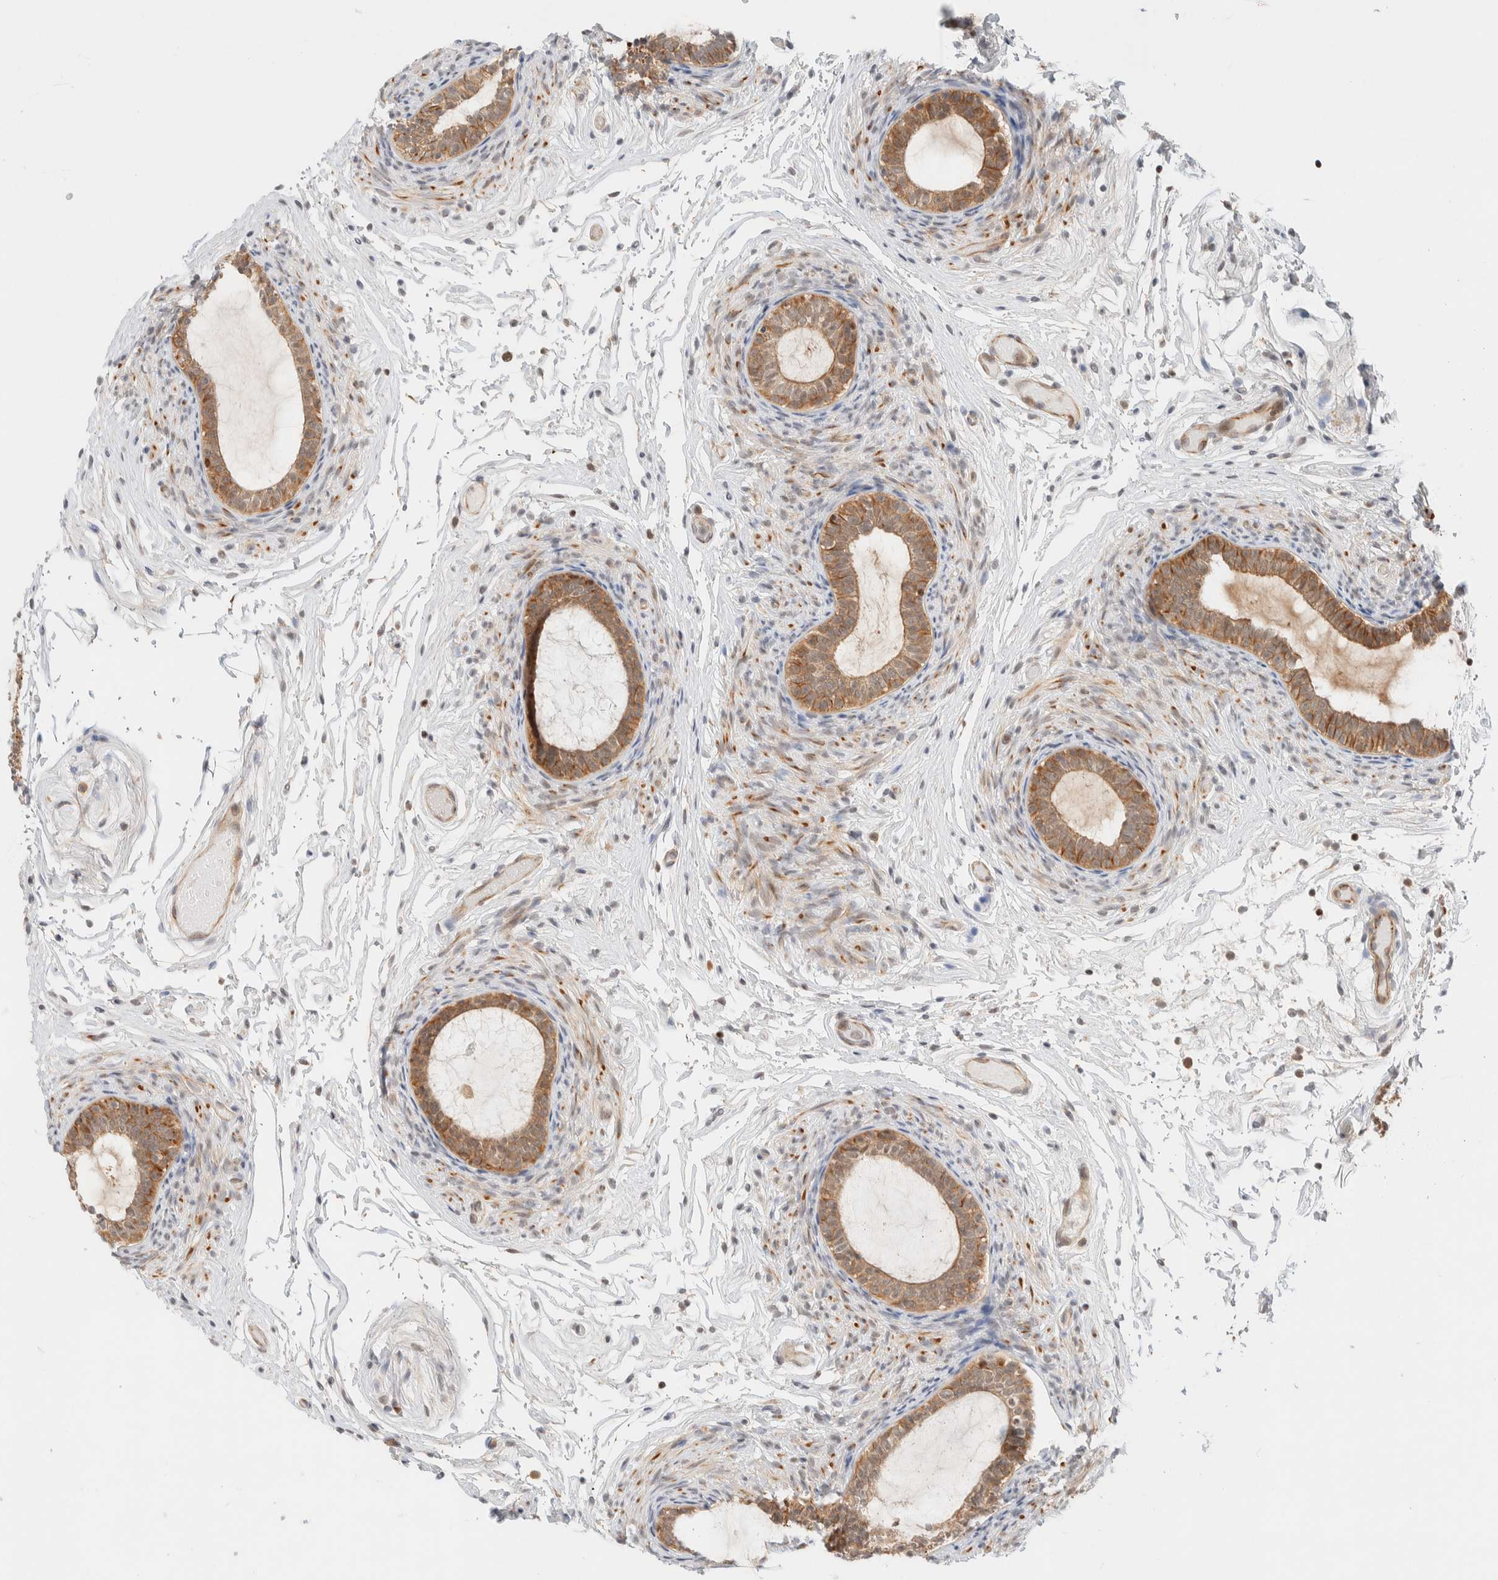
{"staining": {"intensity": "moderate", "quantity": ">75%", "location": "cytoplasmic/membranous"}, "tissue": "epididymis", "cell_type": "Glandular cells", "image_type": "normal", "snomed": [{"axis": "morphology", "description": "Normal tissue, NOS"}, {"axis": "topography", "description": "Epididymis"}], "caption": "A high-resolution photomicrograph shows immunohistochemistry (IHC) staining of benign epididymis, which exhibits moderate cytoplasmic/membranous staining in approximately >75% of glandular cells.", "gene": "C8orf76", "patient": {"sex": "male", "age": 5}}